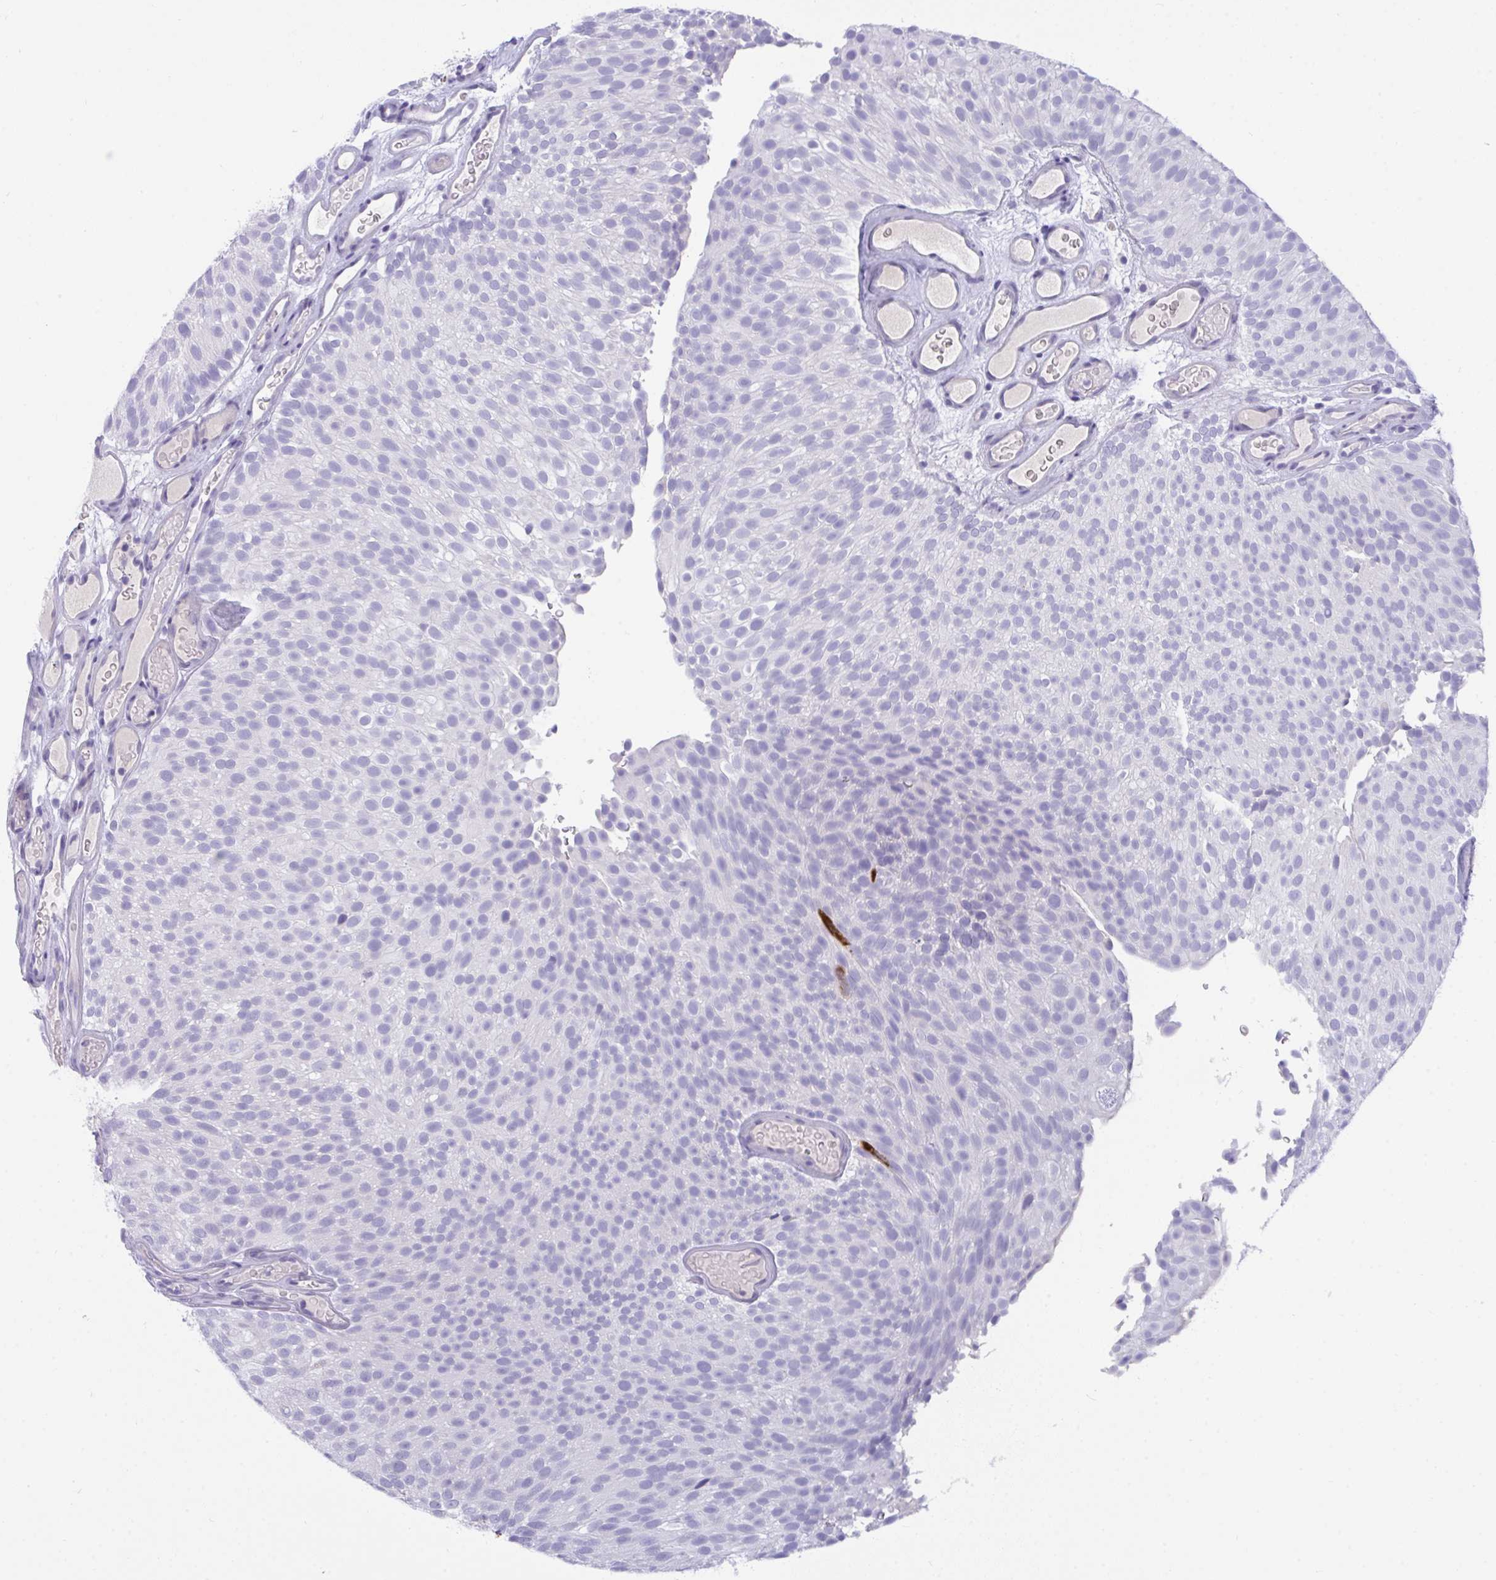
{"staining": {"intensity": "negative", "quantity": "none", "location": "none"}, "tissue": "urothelial cancer", "cell_type": "Tumor cells", "image_type": "cancer", "snomed": [{"axis": "morphology", "description": "Urothelial carcinoma, Low grade"}, {"axis": "topography", "description": "Urinary bladder"}], "caption": "This is an immunohistochemistry (IHC) image of urothelial cancer. There is no staining in tumor cells.", "gene": "SEMA6B", "patient": {"sex": "male", "age": 78}}